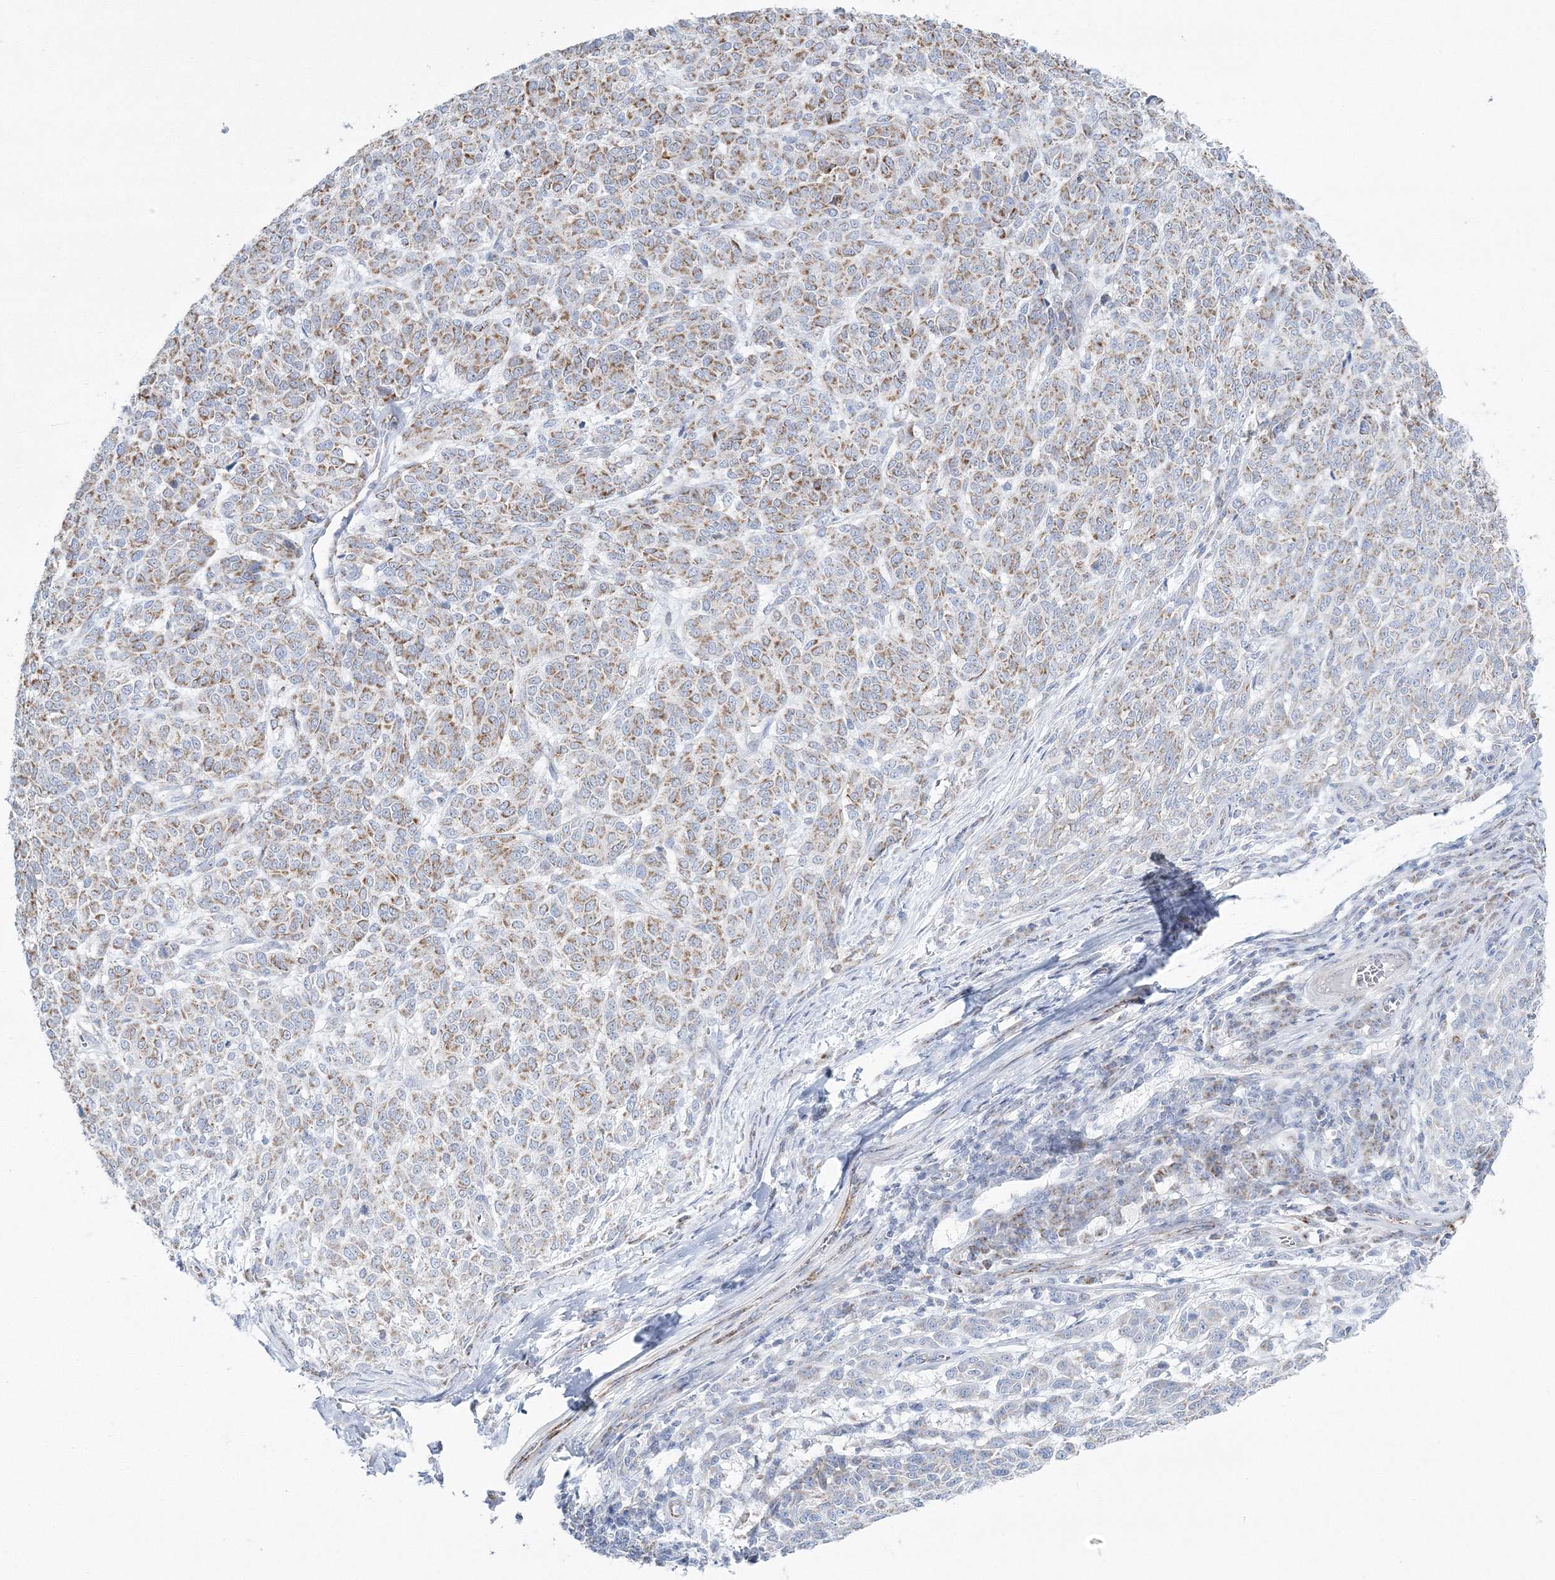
{"staining": {"intensity": "moderate", "quantity": "<25%", "location": "cytoplasmic/membranous"}, "tissue": "melanoma", "cell_type": "Tumor cells", "image_type": "cancer", "snomed": [{"axis": "morphology", "description": "Malignant melanoma, NOS"}, {"axis": "topography", "description": "Skin"}], "caption": "Immunohistochemistry of malignant melanoma reveals low levels of moderate cytoplasmic/membranous expression in about <25% of tumor cells.", "gene": "HIBCH", "patient": {"sex": "male", "age": 49}}